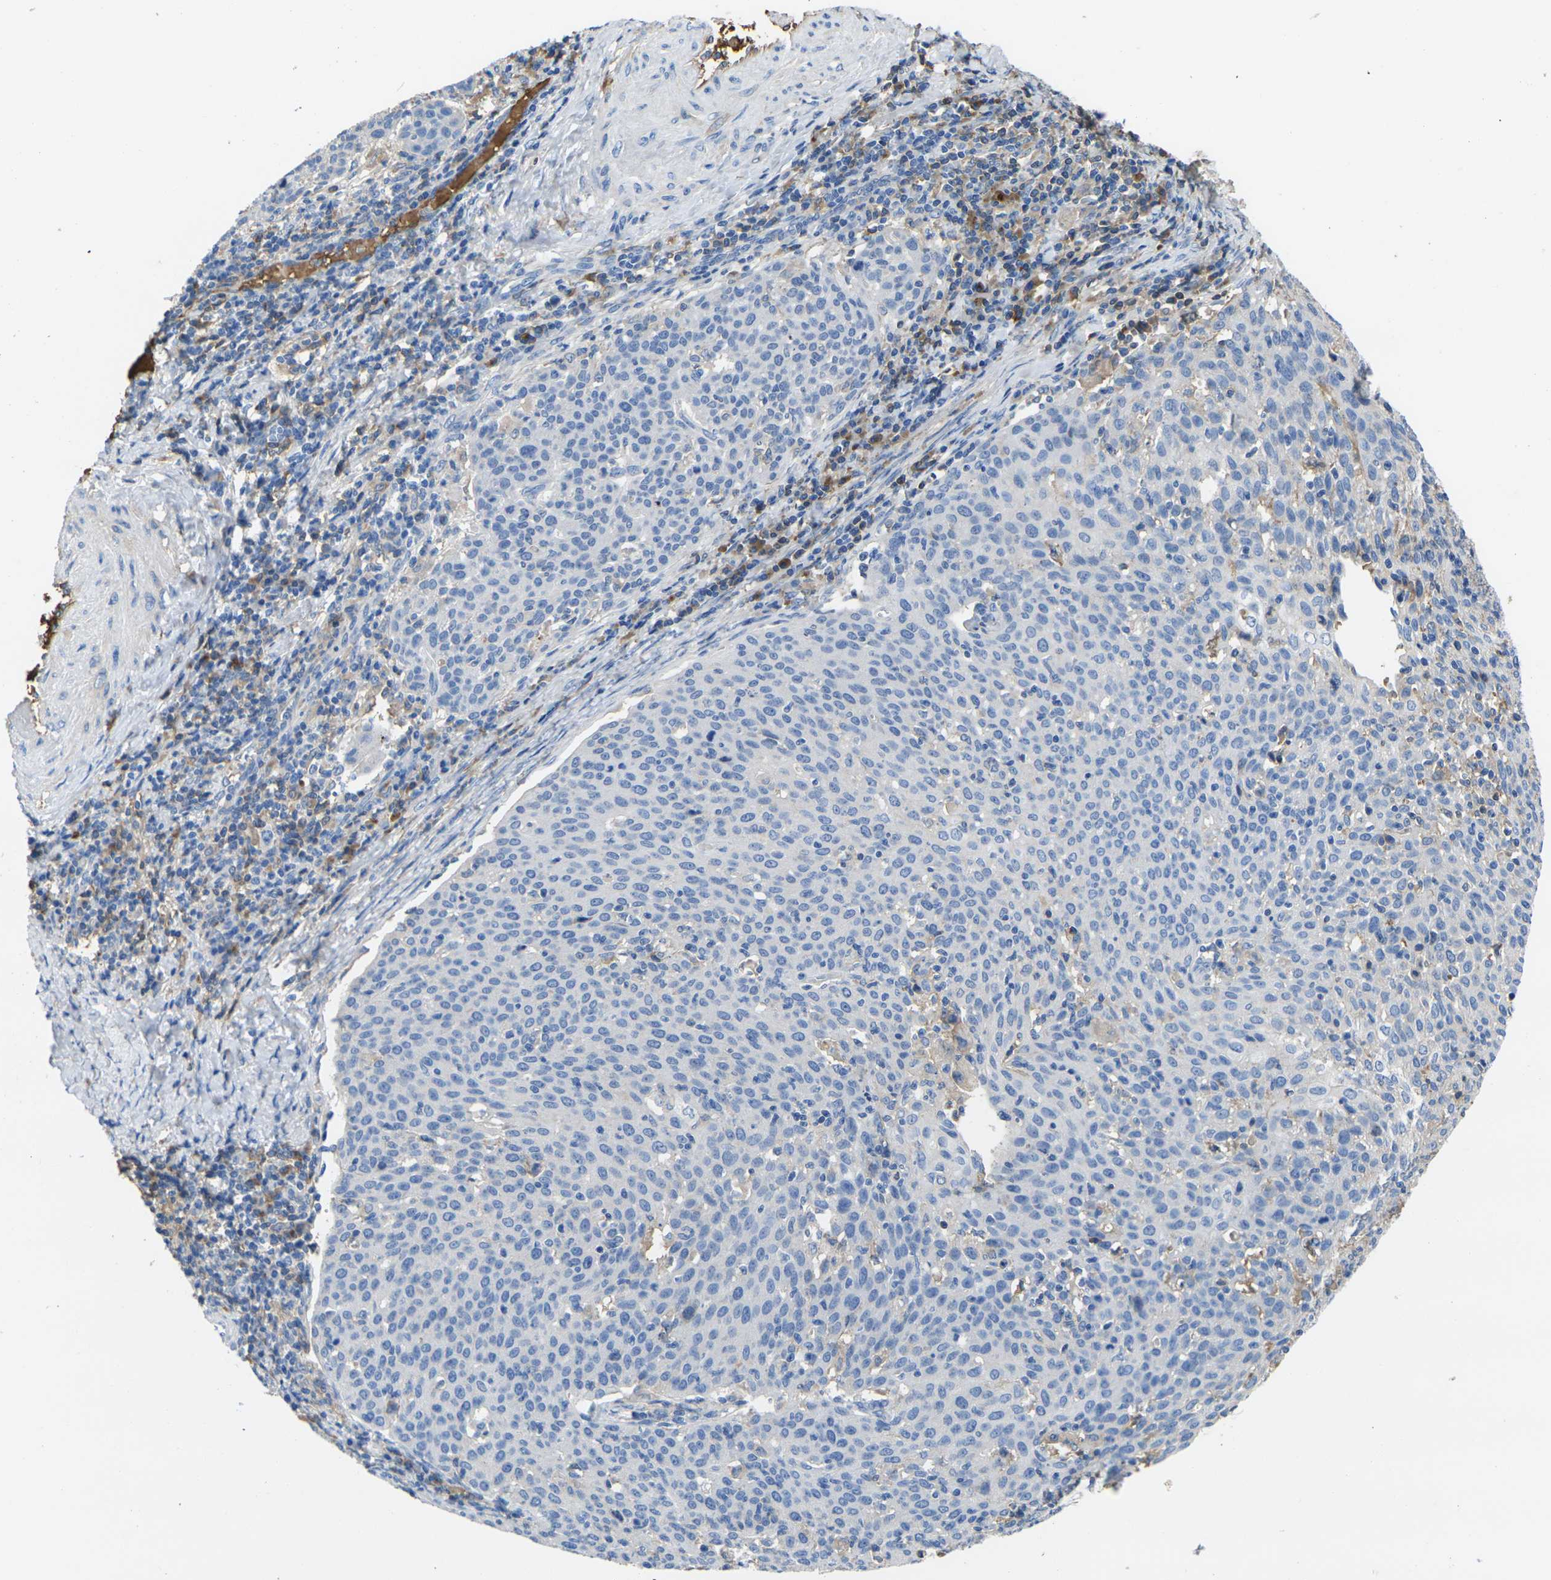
{"staining": {"intensity": "negative", "quantity": "none", "location": "none"}, "tissue": "cervical cancer", "cell_type": "Tumor cells", "image_type": "cancer", "snomed": [{"axis": "morphology", "description": "Squamous cell carcinoma, NOS"}, {"axis": "topography", "description": "Cervix"}], "caption": "Human cervical squamous cell carcinoma stained for a protein using immunohistochemistry (IHC) displays no positivity in tumor cells.", "gene": "GREM2", "patient": {"sex": "female", "age": 38}}